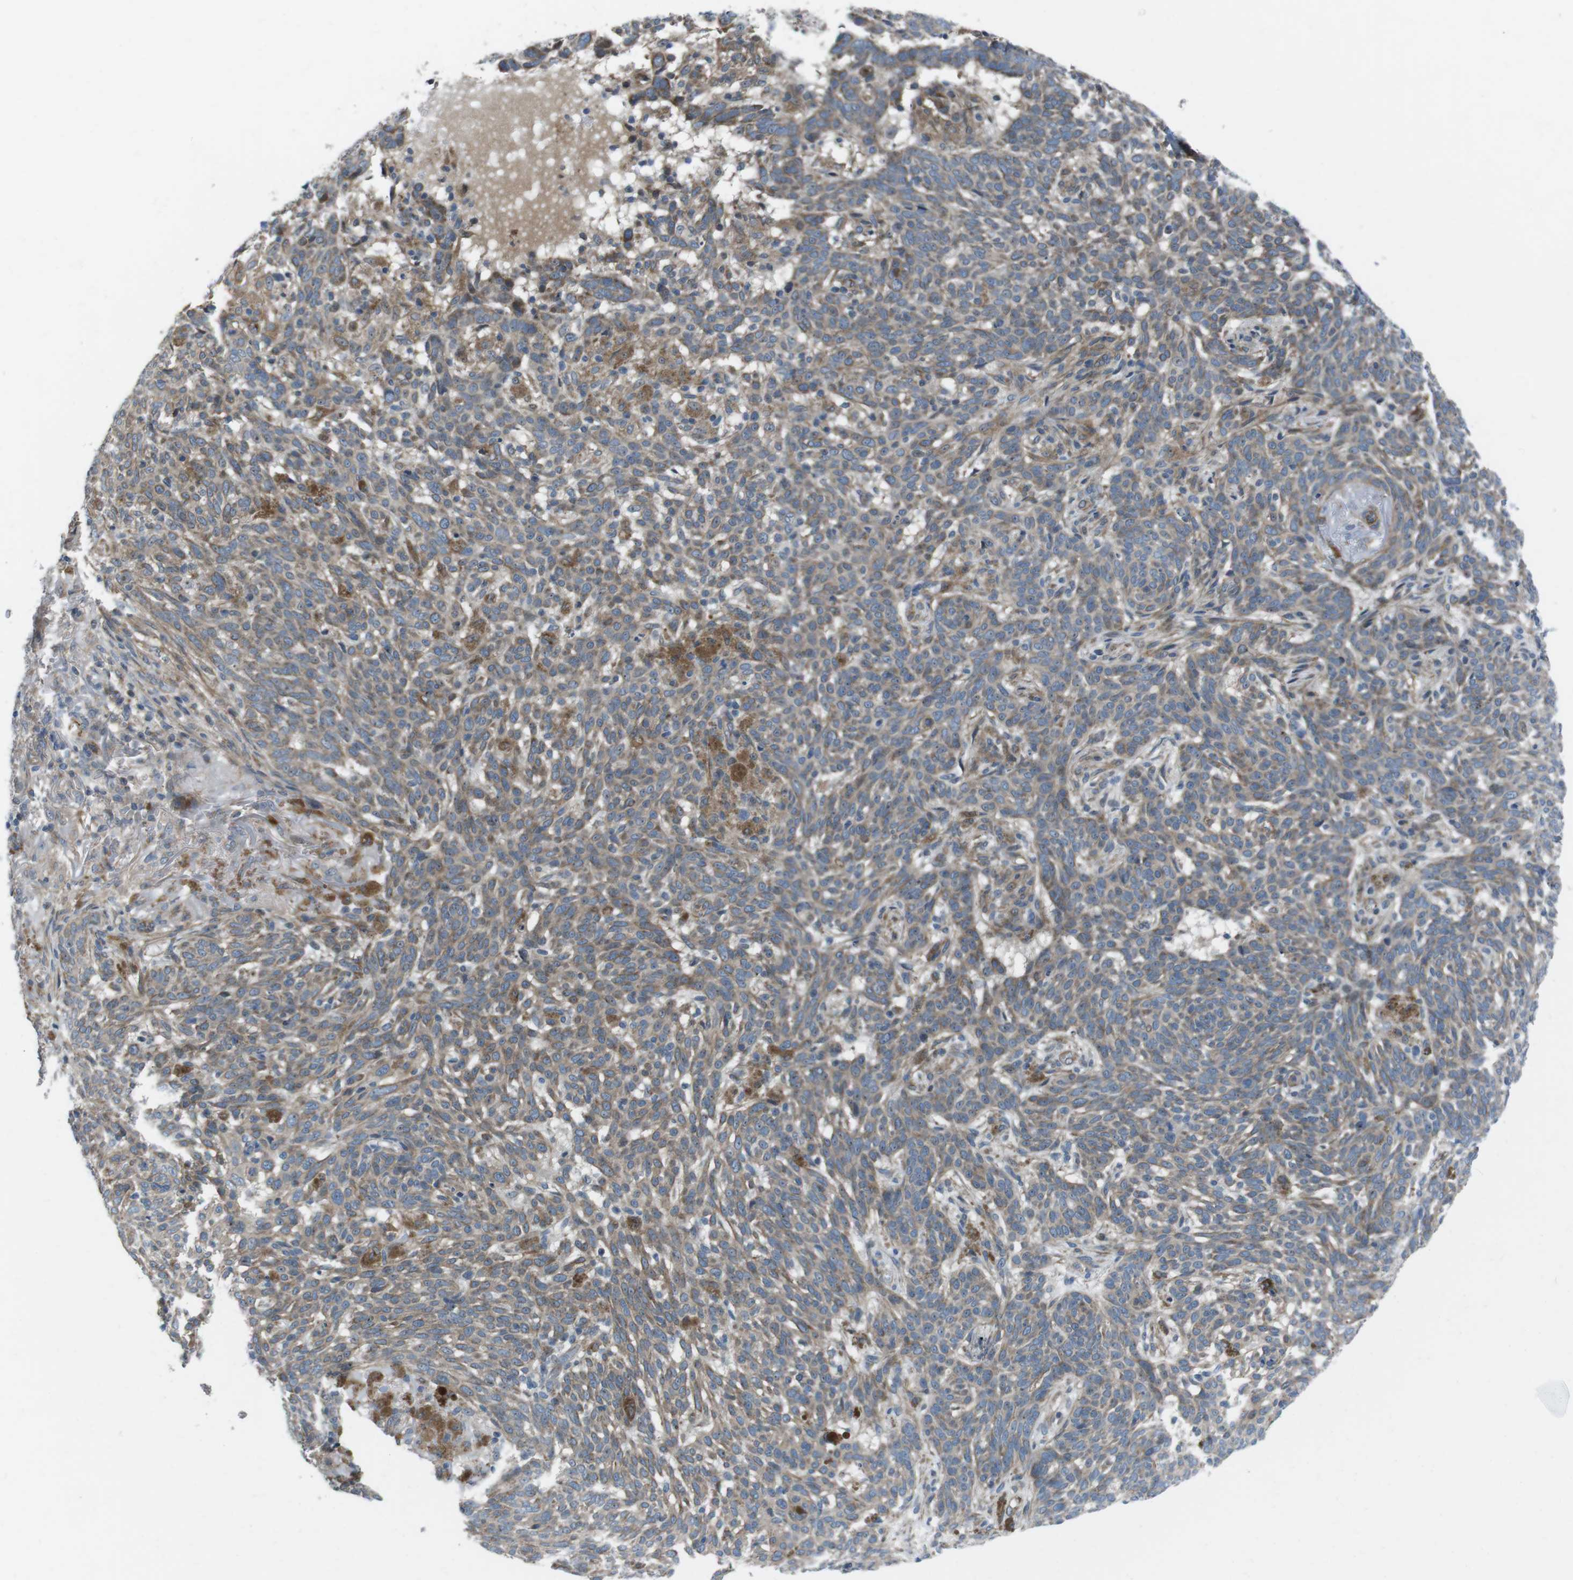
{"staining": {"intensity": "weak", "quantity": ">75%", "location": "cytoplasmic/membranous"}, "tissue": "skin cancer", "cell_type": "Tumor cells", "image_type": "cancer", "snomed": [{"axis": "morphology", "description": "Basal cell carcinoma"}, {"axis": "topography", "description": "Skin"}], "caption": "The image displays a brown stain indicating the presence of a protein in the cytoplasmic/membranous of tumor cells in skin cancer (basal cell carcinoma).", "gene": "FAM174B", "patient": {"sex": "male", "age": 85}}